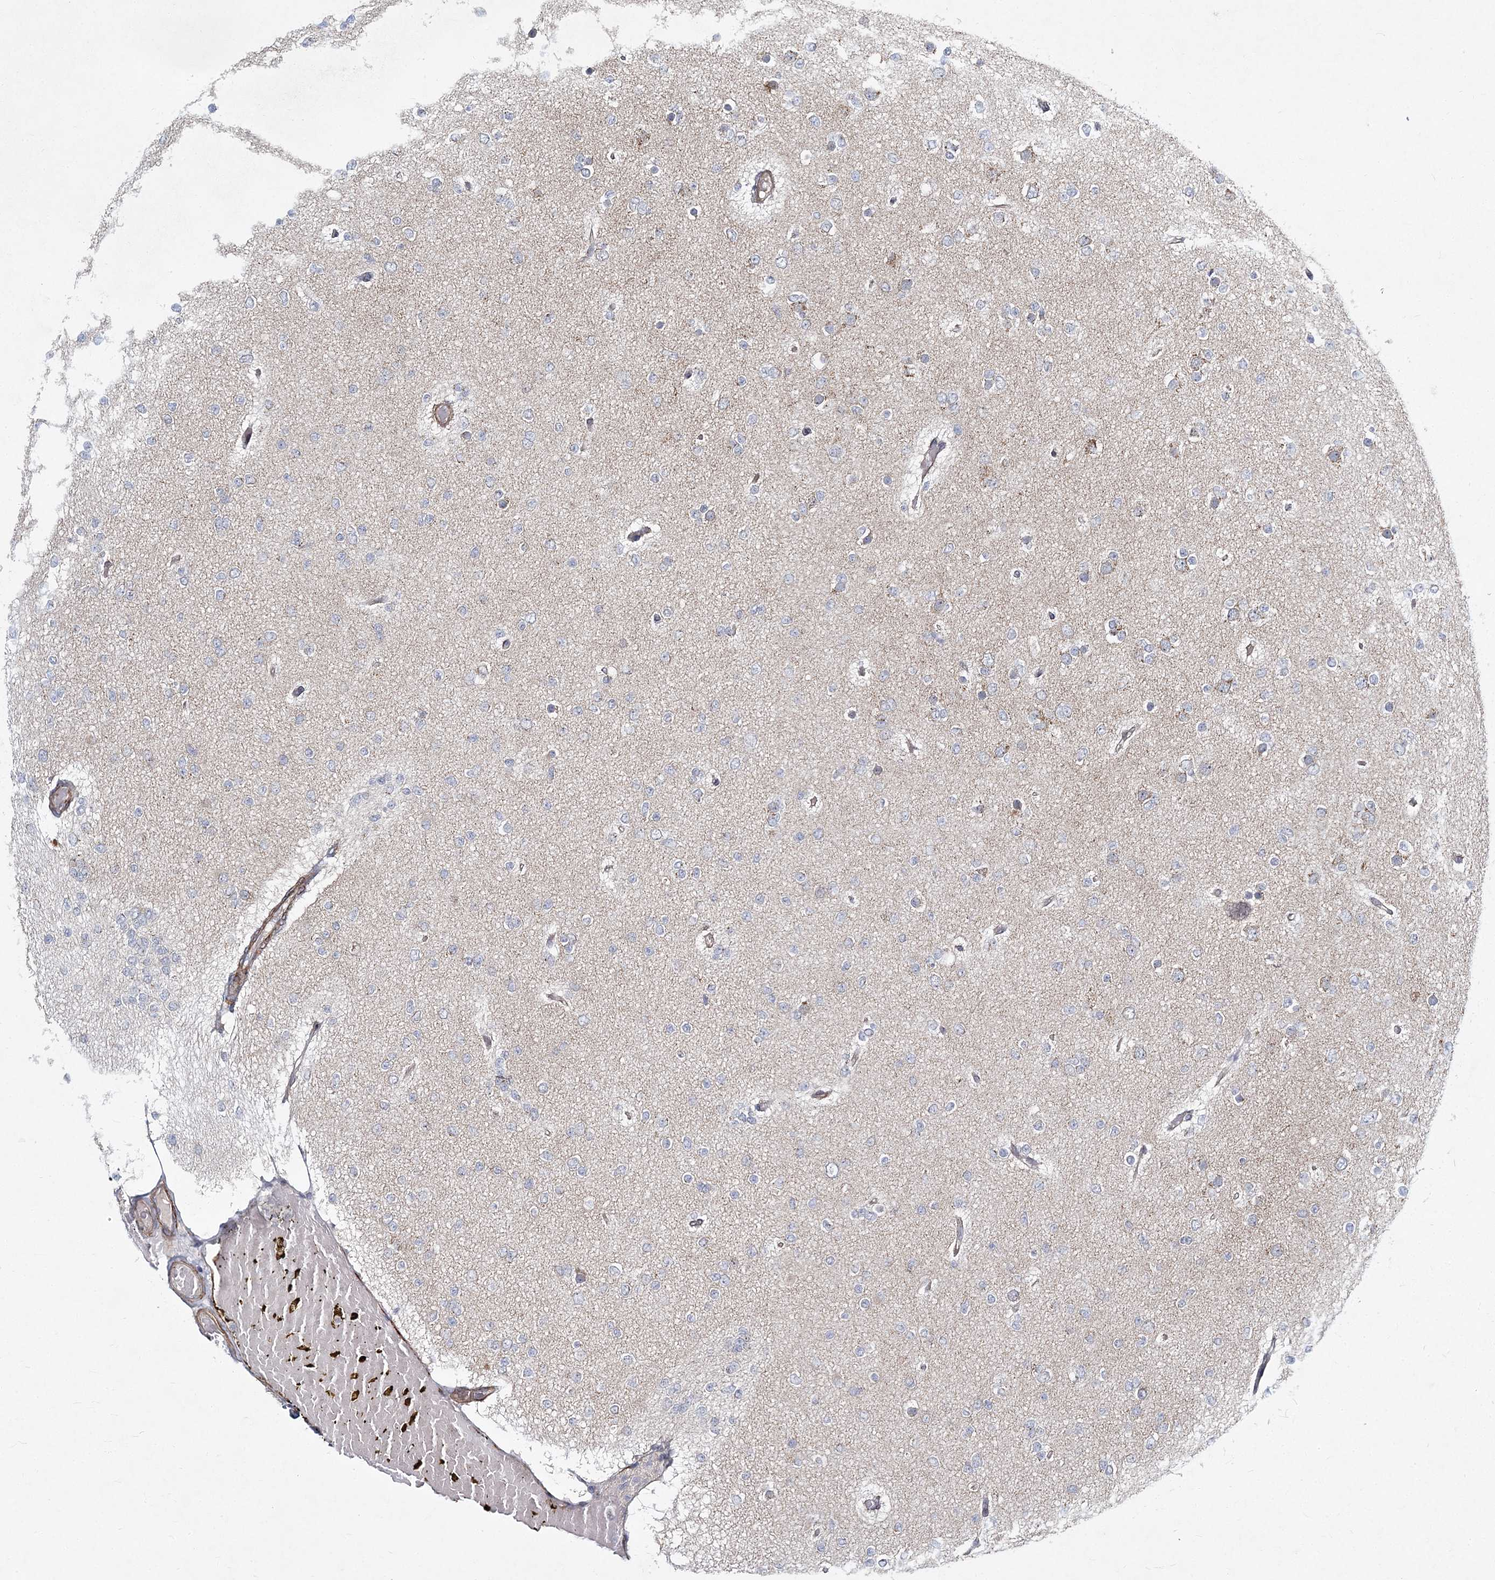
{"staining": {"intensity": "negative", "quantity": "none", "location": "none"}, "tissue": "glioma", "cell_type": "Tumor cells", "image_type": "cancer", "snomed": [{"axis": "morphology", "description": "Glioma, malignant, Low grade"}, {"axis": "topography", "description": "Brain"}], "caption": "This is an immunohistochemistry (IHC) image of human glioma. There is no expression in tumor cells.", "gene": "NBAS", "patient": {"sex": "female", "age": 22}}